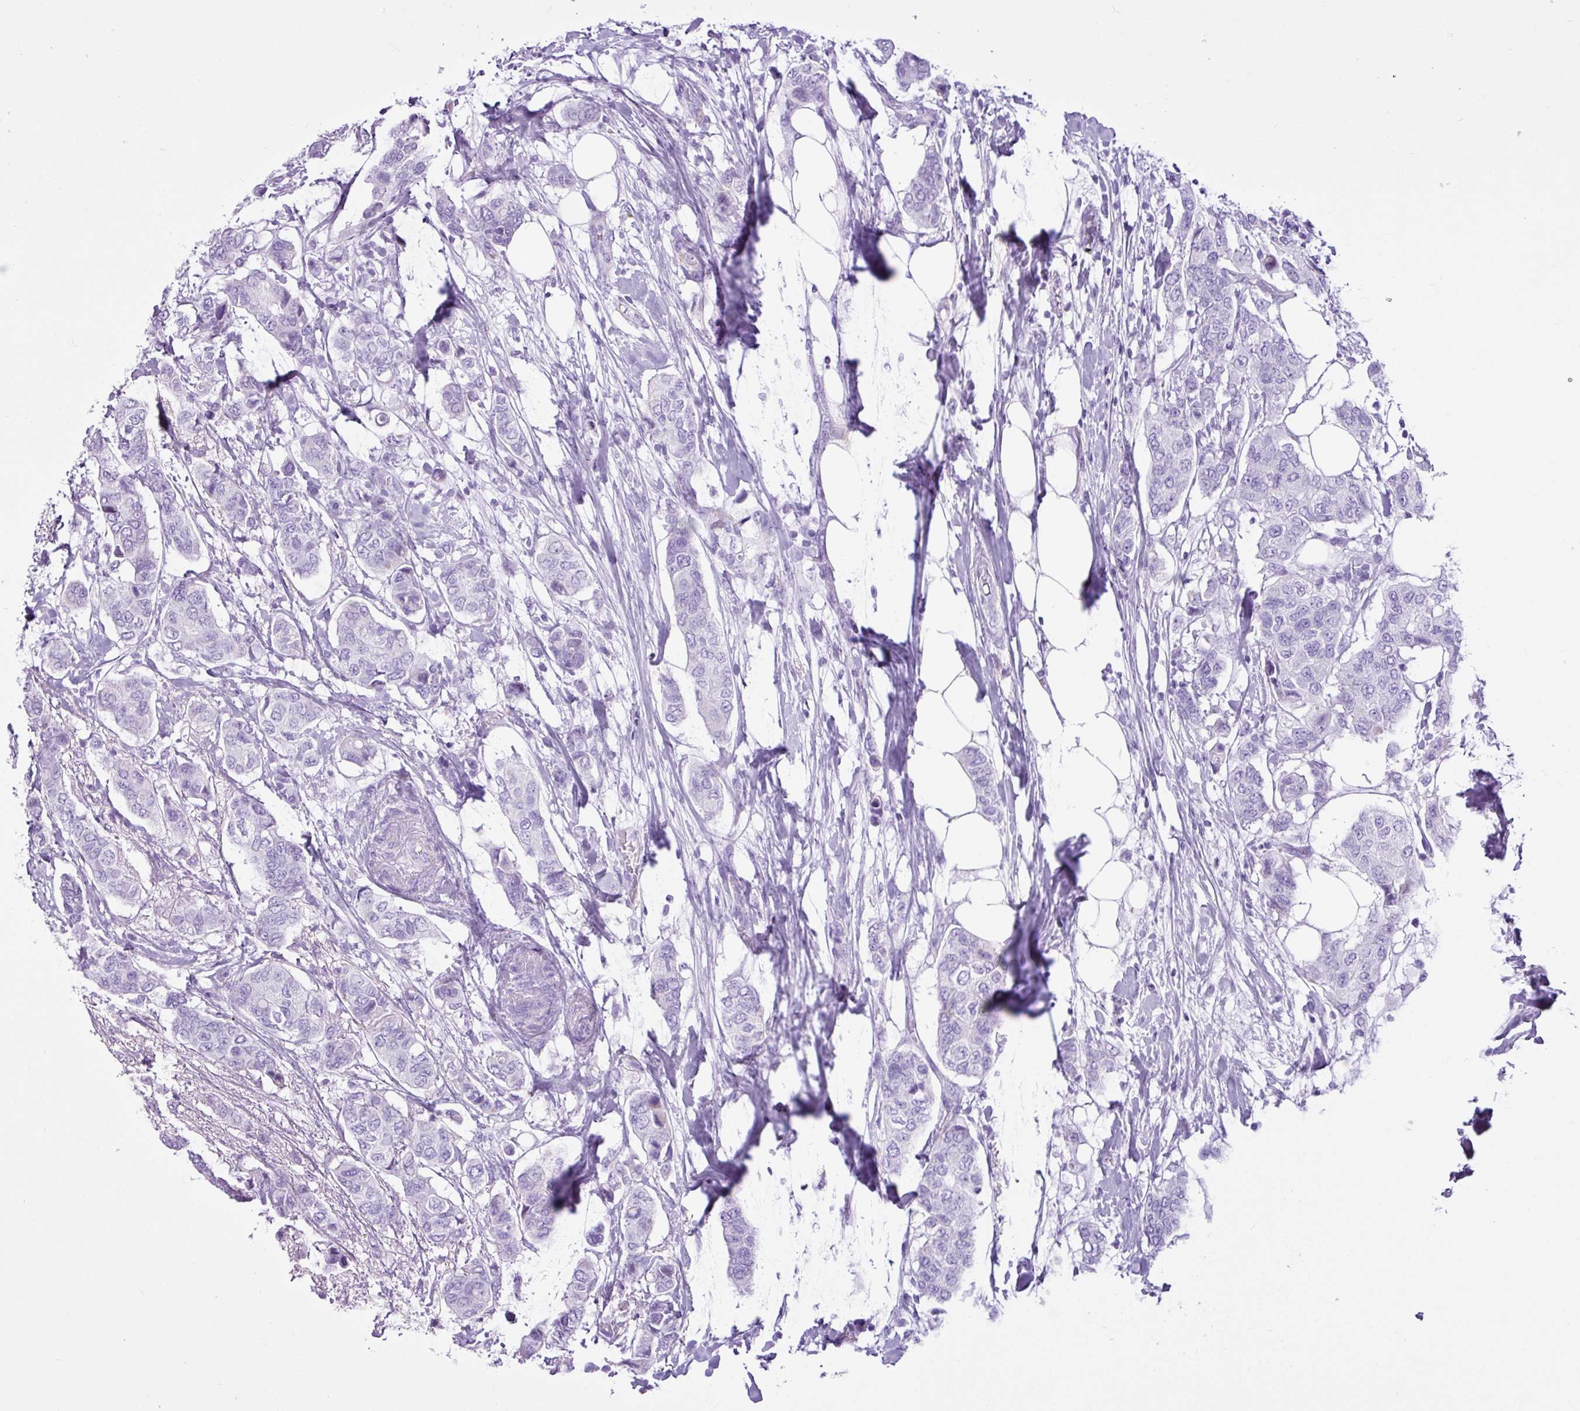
{"staining": {"intensity": "negative", "quantity": "none", "location": "none"}, "tissue": "breast cancer", "cell_type": "Tumor cells", "image_type": "cancer", "snomed": [{"axis": "morphology", "description": "Lobular carcinoma"}, {"axis": "topography", "description": "Breast"}], "caption": "Human breast cancer (lobular carcinoma) stained for a protein using immunohistochemistry displays no expression in tumor cells.", "gene": "LILRB4", "patient": {"sex": "female", "age": 51}}